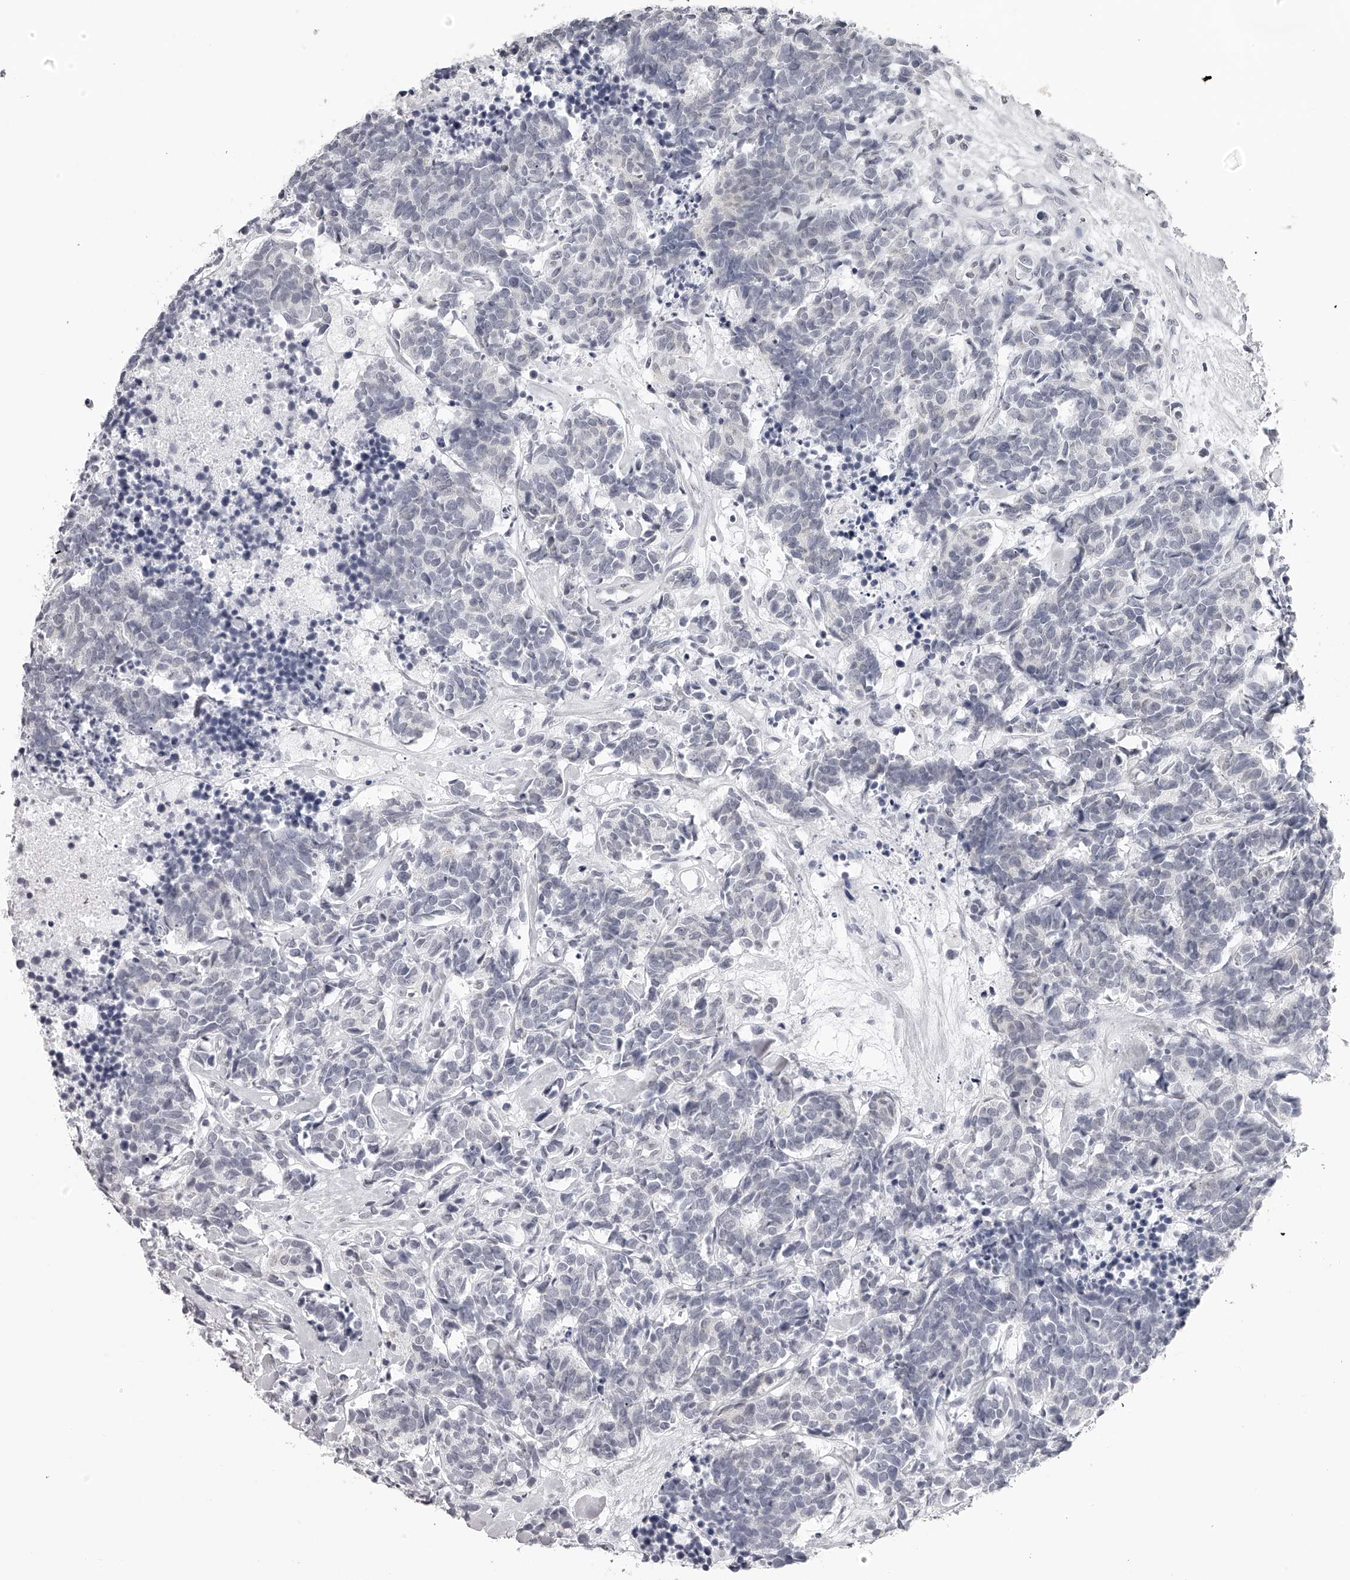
{"staining": {"intensity": "negative", "quantity": "none", "location": "none"}, "tissue": "carcinoid", "cell_type": "Tumor cells", "image_type": "cancer", "snomed": [{"axis": "morphology", "description": "Carcinoma, NOS"}, {"axis": "morphology", "description": "Carcinoid, malignant, NOS"}, {"axis": "topography", "description": "Urinary bladder"}], "caption": "Carcinoid was stained to show a protein in brown. There is no significant staining in tumor cells. (Brightfield microscopy of DAB (3,3'-diaminobenzidine) immunohistochemistry at high magnification).", "gene": "SEC11C", "patient": {"sex": "male", "age": 57}}